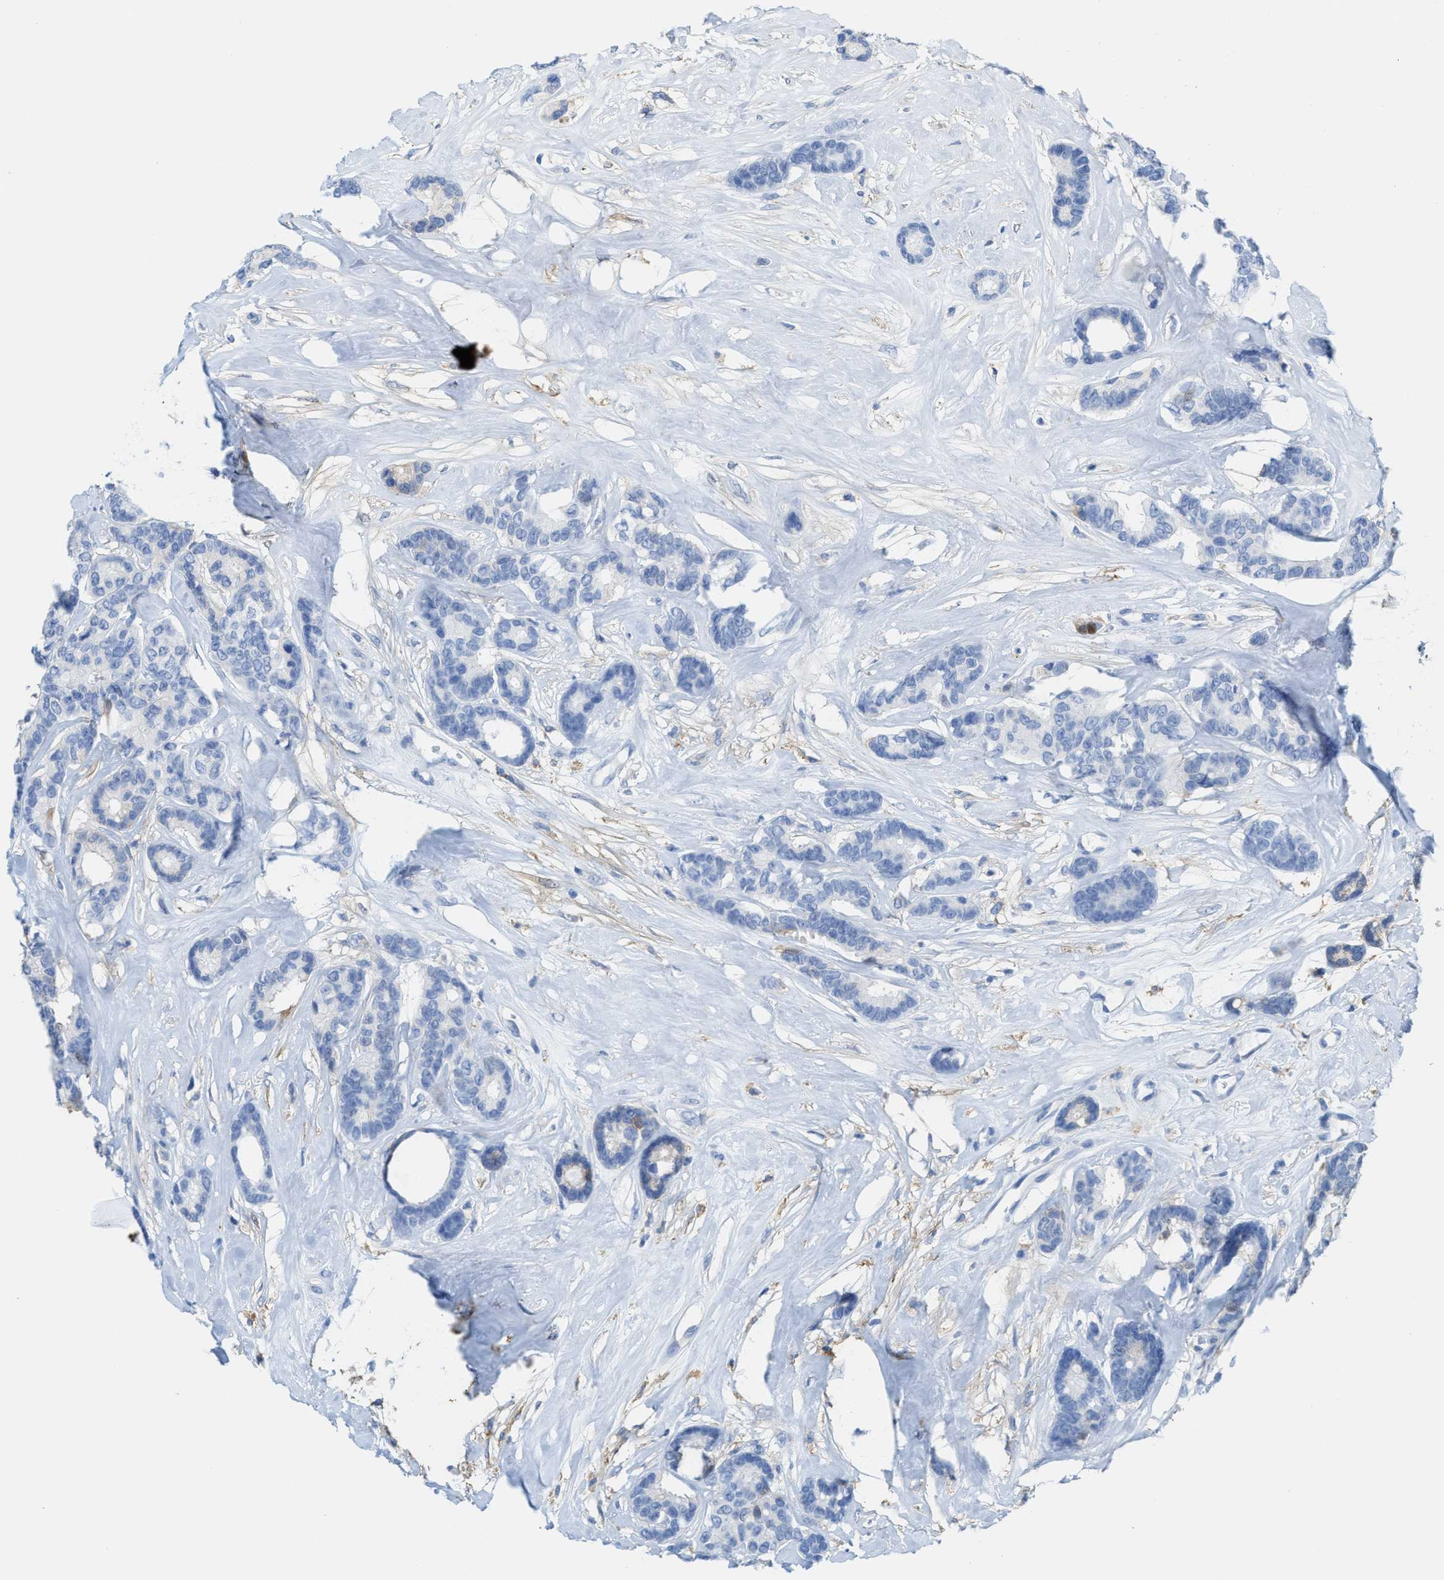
{"staining": {"intensity": "negative", "quantity": "none", "location": "none"}, "tissue": "breast cancer", "cell_type": "Tumor cells", "image_type": "cancer", "snomed": [{"axis": "morphology", "description": "Duct carcinoma"}, {"axis": "topography", "description": "Breast"}], "caption": "The micrograph reveals no significant expression in tumor cells of breast infiltrating ductal carcinoma.", "gene": "ASS1", "patient": {"sex": "female", "age": 87}}